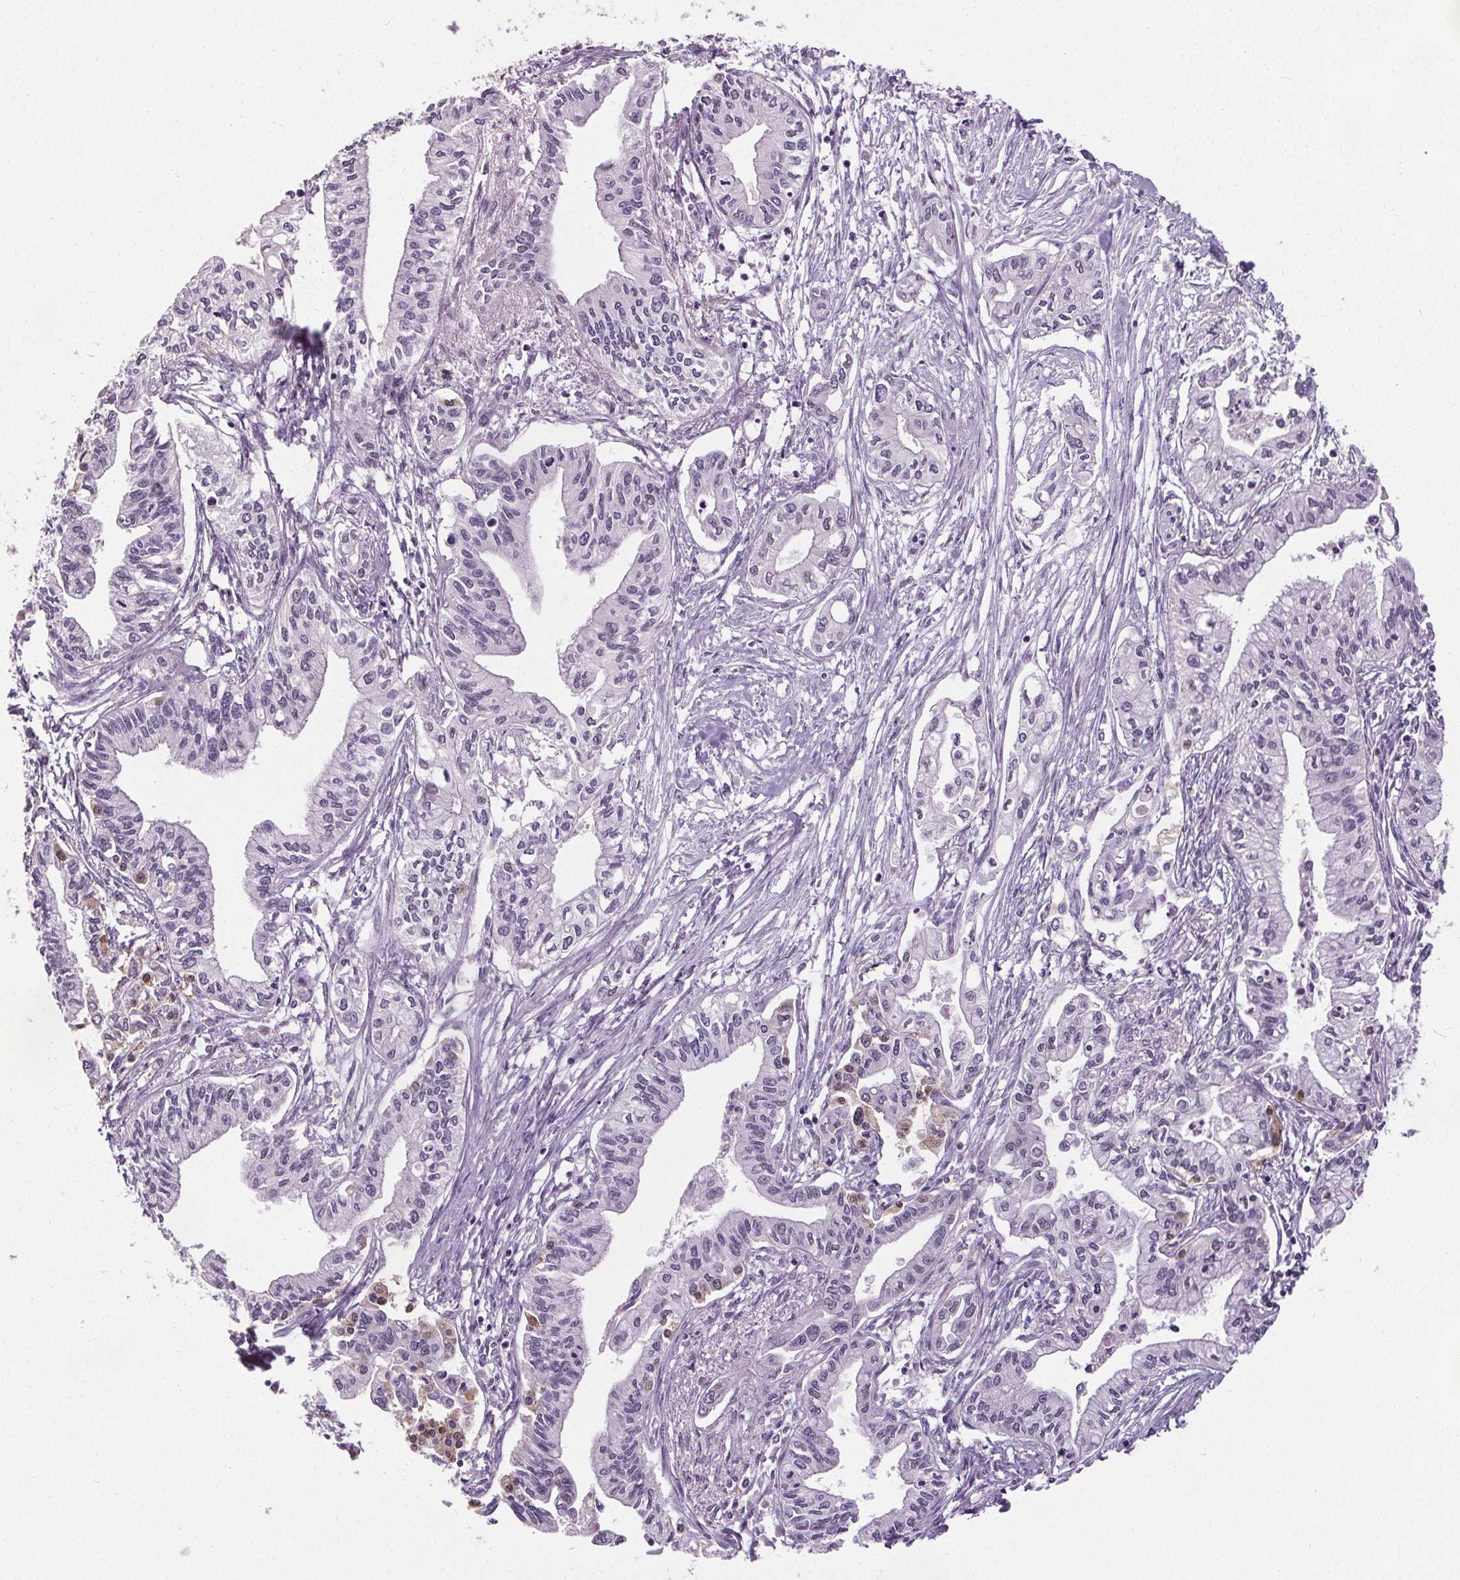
{"staining": {"intensity": "negative", "quantity": "none", "location": "none"}, "tissue": "pancreatic cancer", "cell_type": "Tumor cells", "image_type": "cancer", "snomed": [{"axis": "morphology", "description": "Adenocarcinoma, NOS"}, {"axis": "topography", "description": "Pancreas"}], "caption": "This photomicrograph is of pancreatic adenocarcinoma stained with IHC to label a protein in brown with the nuclei are counter-stained blue. There is no staining in tumor cells.", "gene": "SLC2A9", "patient": {"sex": "male", "age": 60}}